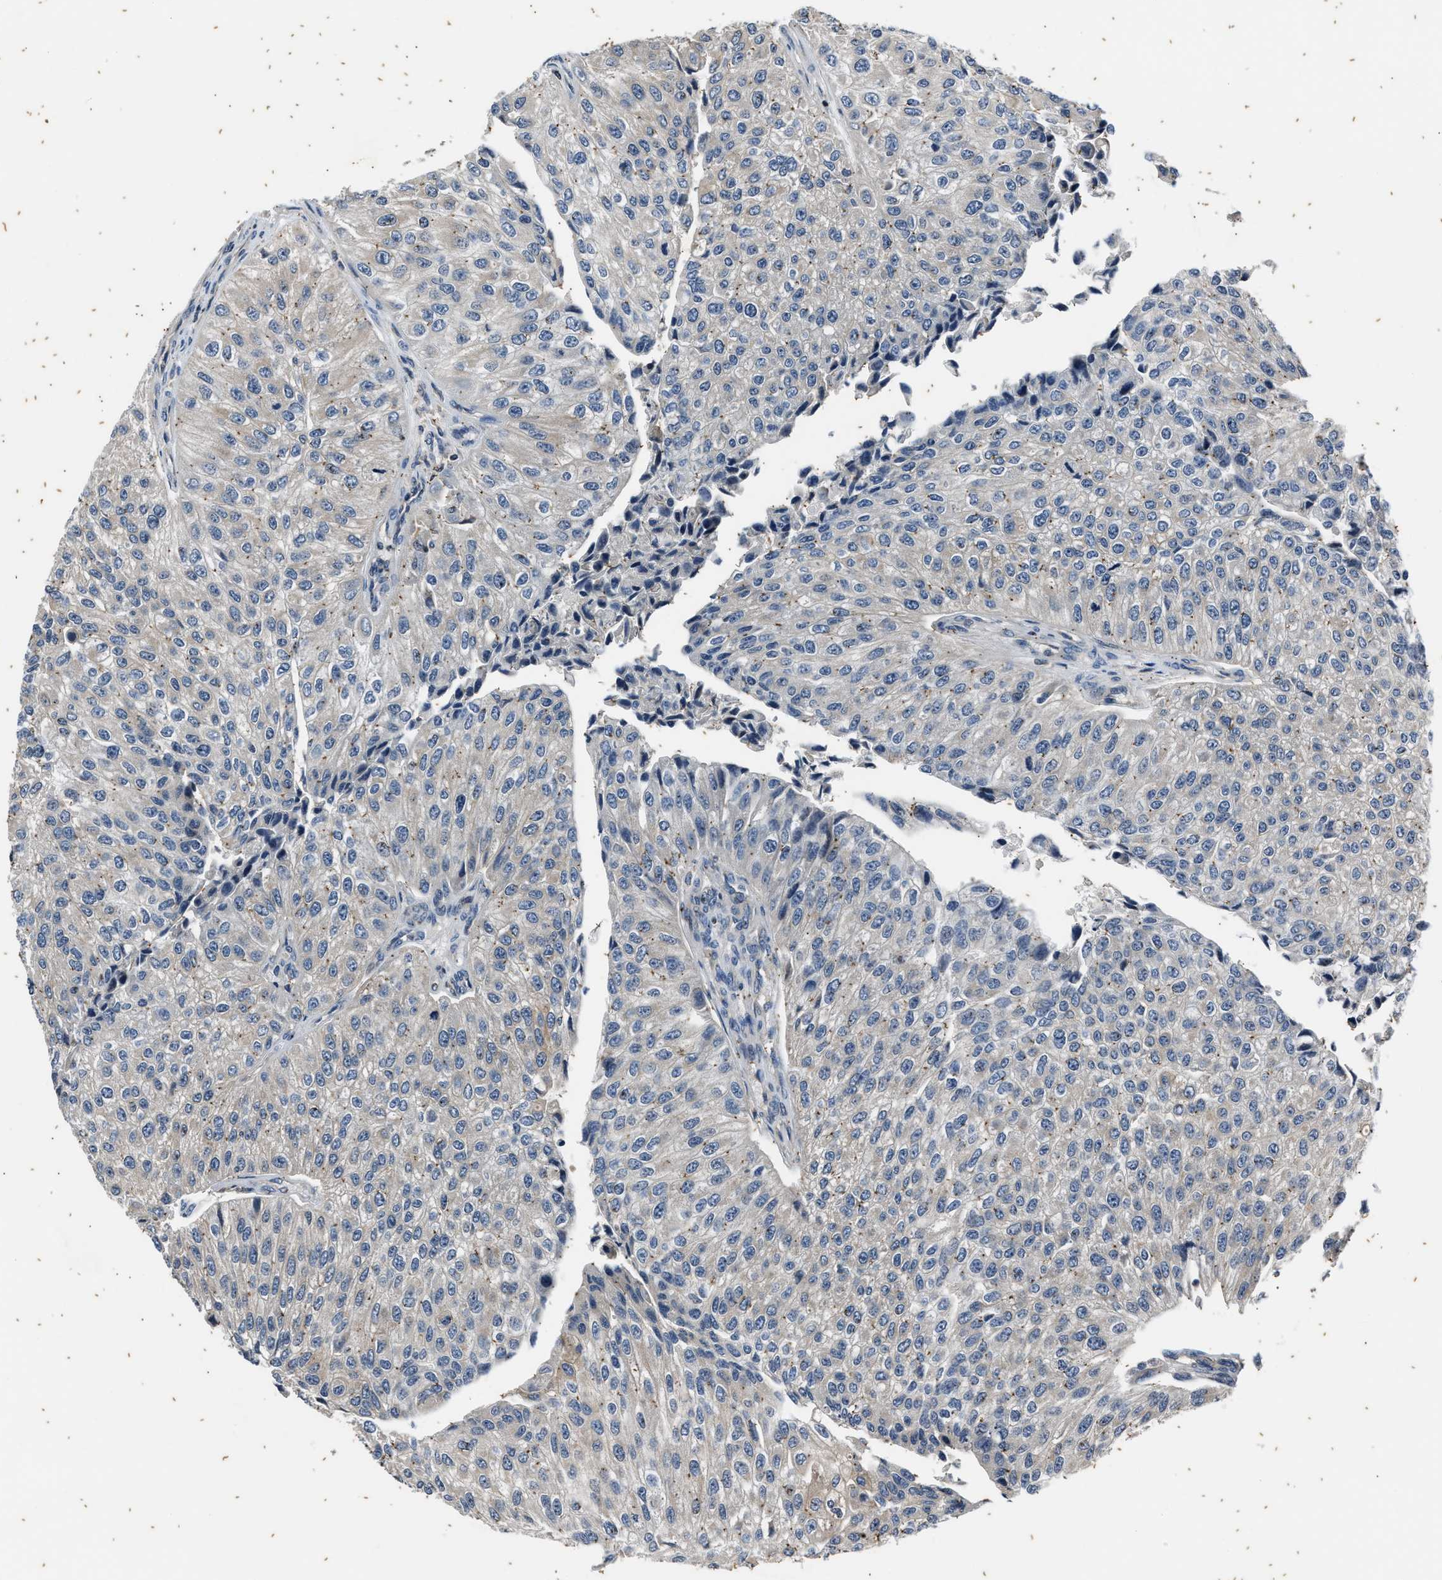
{"staining": {"intensity": "negative", "quantity": "none", "location": "none"}, "tissue": "urothelial cancer", "cell_type": "Tumor cells", "image_type": "cancer", "snomed": [{"axis": "morphology", "description": "Urothelial carcinoma, High grade"}, {"axis": "topography", "description": "Kidney"}, {"axis": "topography", "description": "Urinary bladder"}], "caption": "The image exhibits no significant positivity in tumor cells of high-grade urothelial carcinoma.", "gene": "PTPN7", "patient": {"sex": "male", "age": 77}}